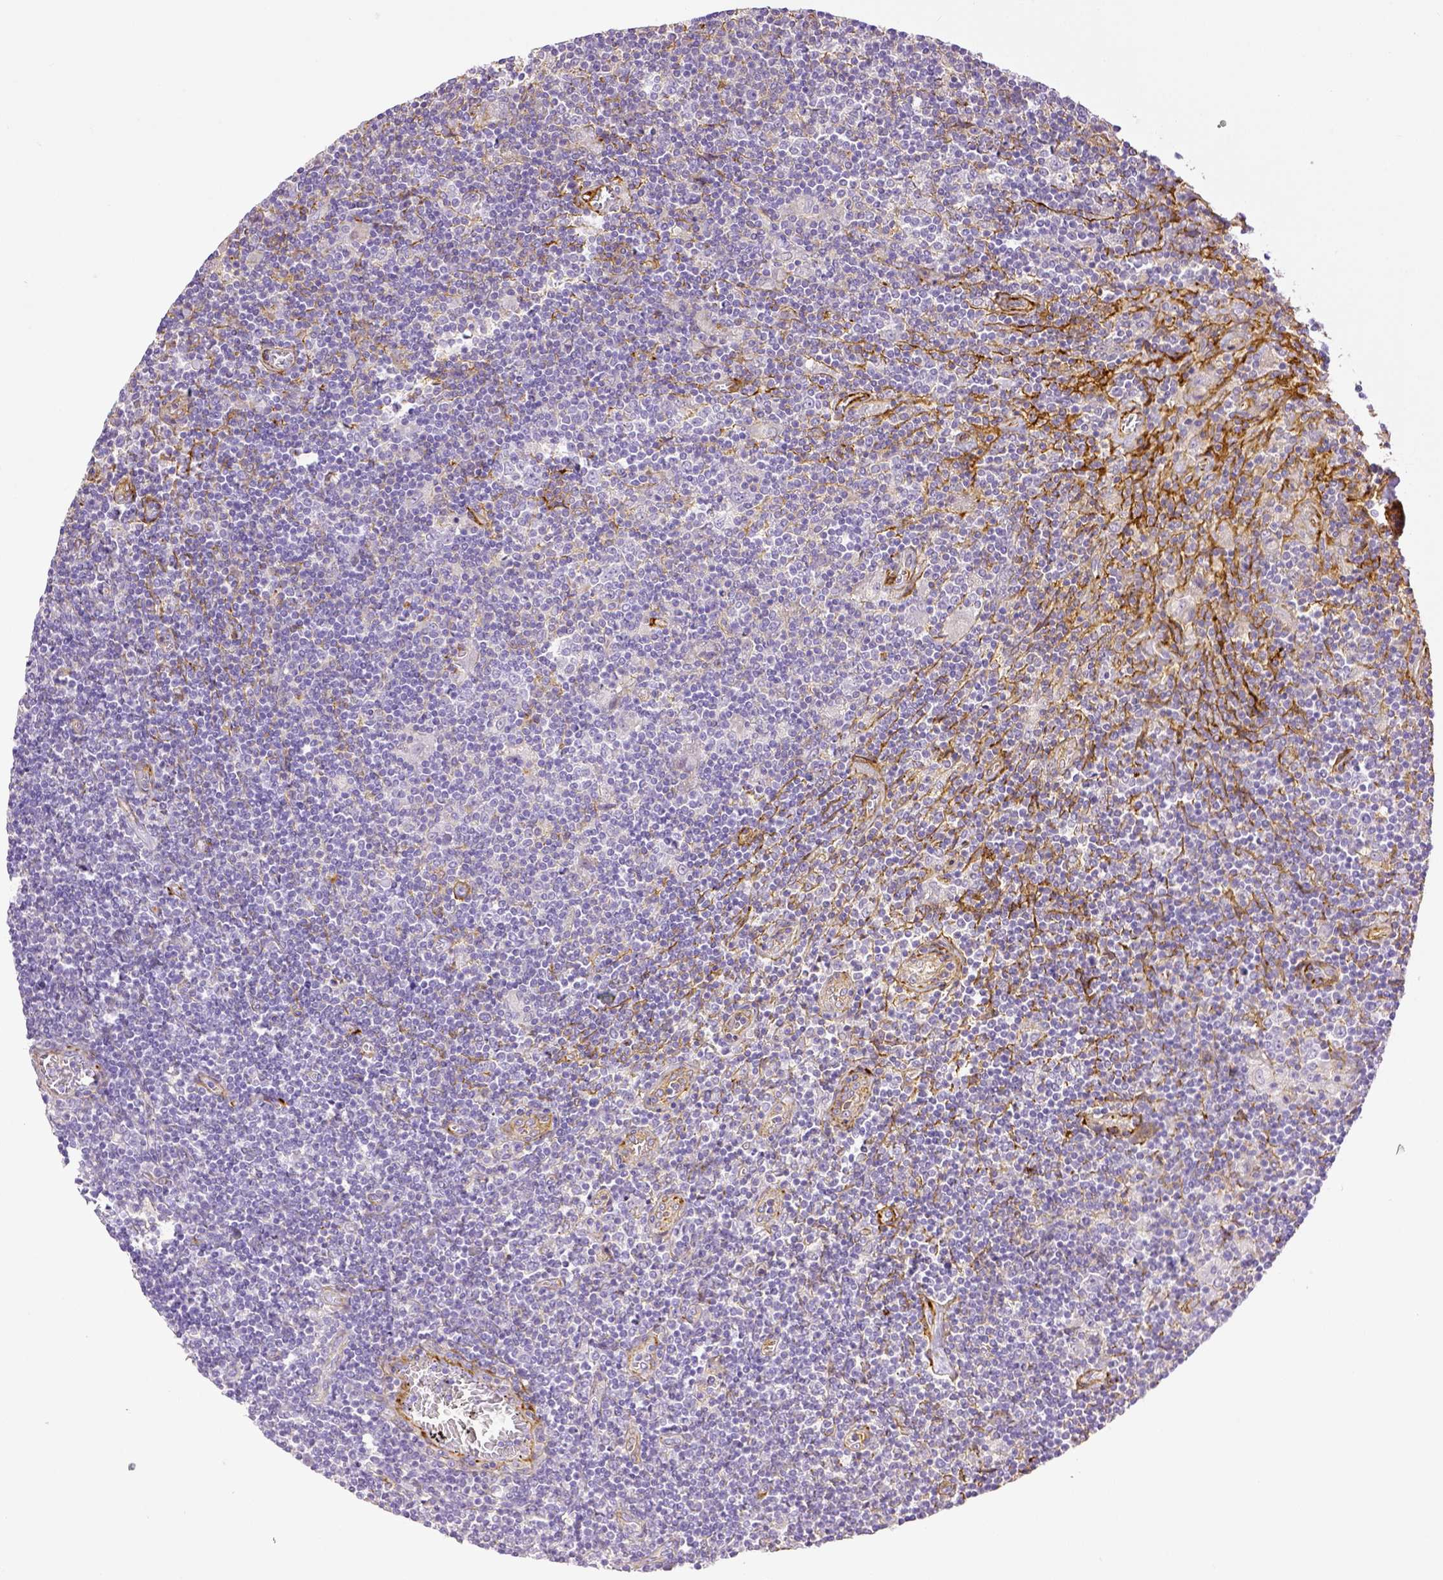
{"staining": {"intensity": "negative", "quantity": "none", "location": "none"}, "tissue": "lymphoma", "cell_type": "Tumor cells", "image_type": "cancer", "snomed": [{"axis": "morphology", "description": "Hodgkin's disease, NOS"}, {"axis": "topography", "description": "Lymph node"}], "caption": "An image of lymphoma stained for a protein shows no brown staining in tumor cells.", "gene": "THY1", "patient": {"sex": "male", "age": 40}}